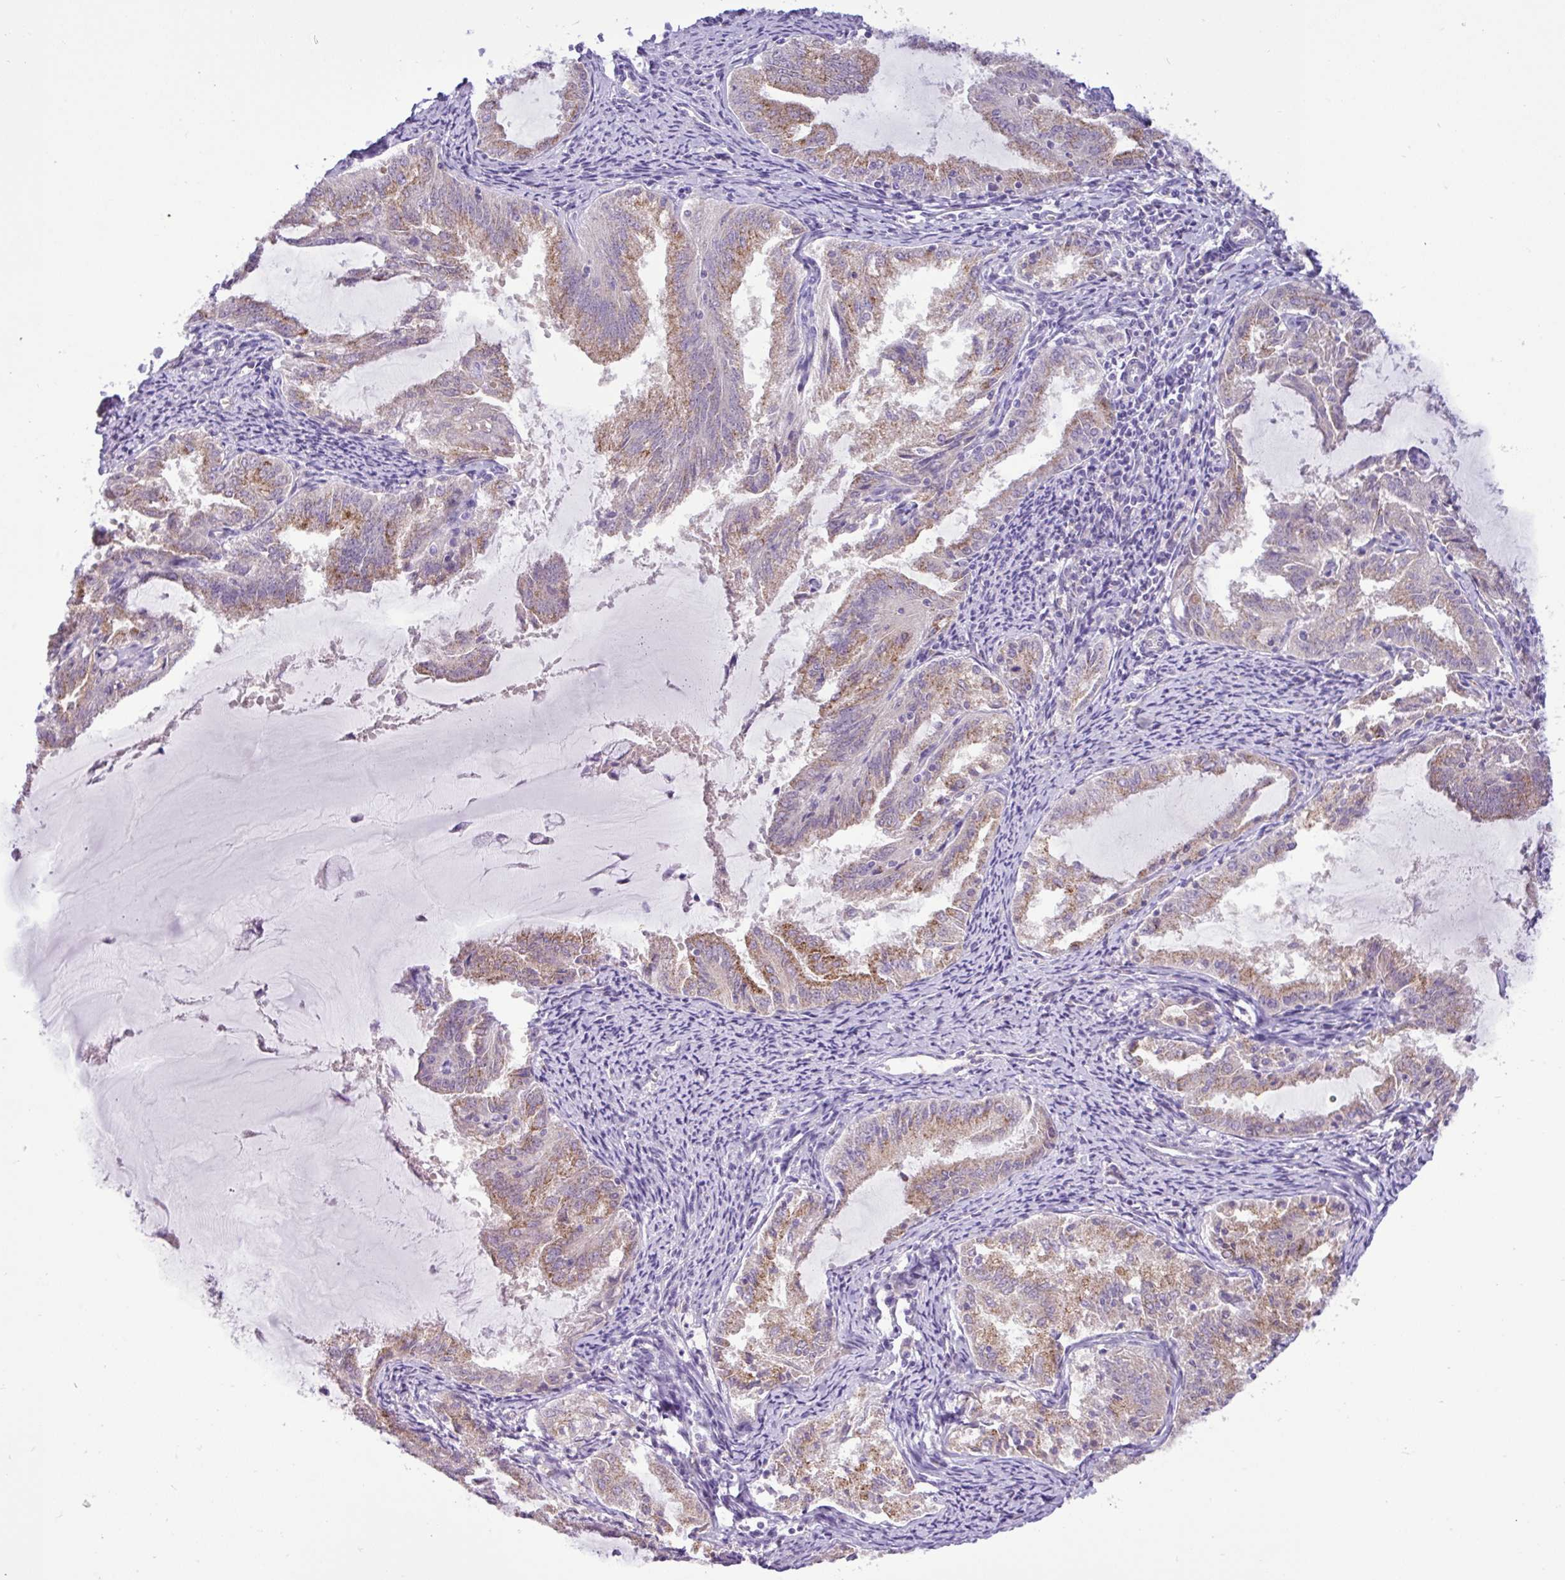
{"staining": {"intensity": "moderate", "quantity": ">75%", "location": "cytoplasmic/membranous"}, "tissue": "endometrial cancer", "cell_type": "Tumor cells", "image_type": "cancer", "snomed": [{"axis": "morphology", "description": "Adenocarcinoma, NOS"}, {"axis": "topography", "description": "Endometrium"}], "caption": "There is medium levels of moderate cytoplasmic/membranous staining in tumor cells of adenocarcinoma (endometrial), as demonstrated by immunohistochemical staining (brown color).", "gene": "TONSL", "patient": {"sex": "female", "age": 70}}